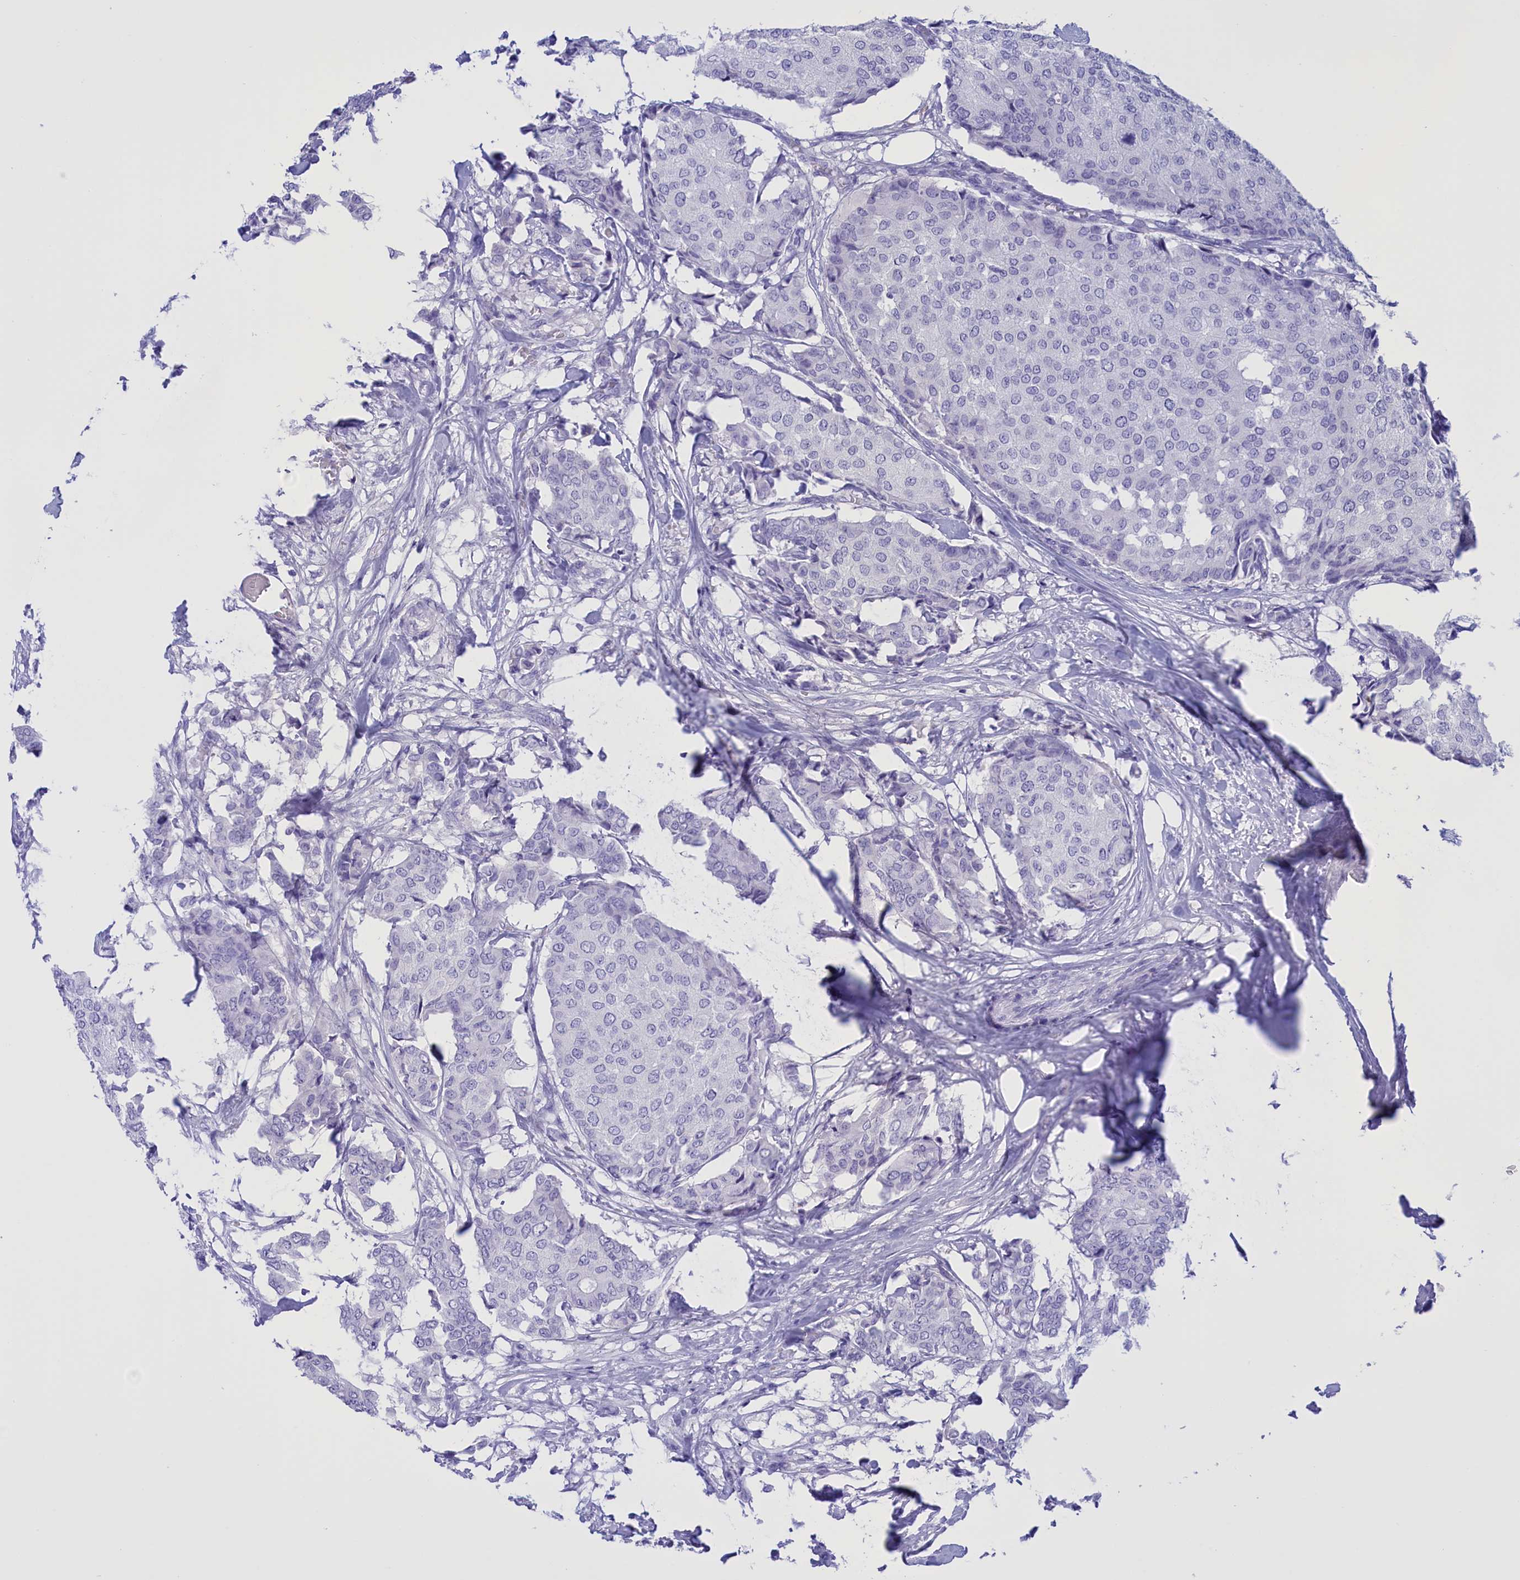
{"staining": {"intensity": "negative", "quantity": "none", "location": "none"}, "tissue": "breast cancer", "cell_type": "Tumor cells", "image_type": "cancer", "snomed": [{"axis": "morphology", "description": "Duct carcinoma"}, {"axis": "topography", "description": "Breast"}], "caption": "An image of invasive ductal carcinoma (breast) stained for a protein shows no brown staining in tumor cells.", "gene": "PROK2", "patient": {"sex": "female", "age": 75}}